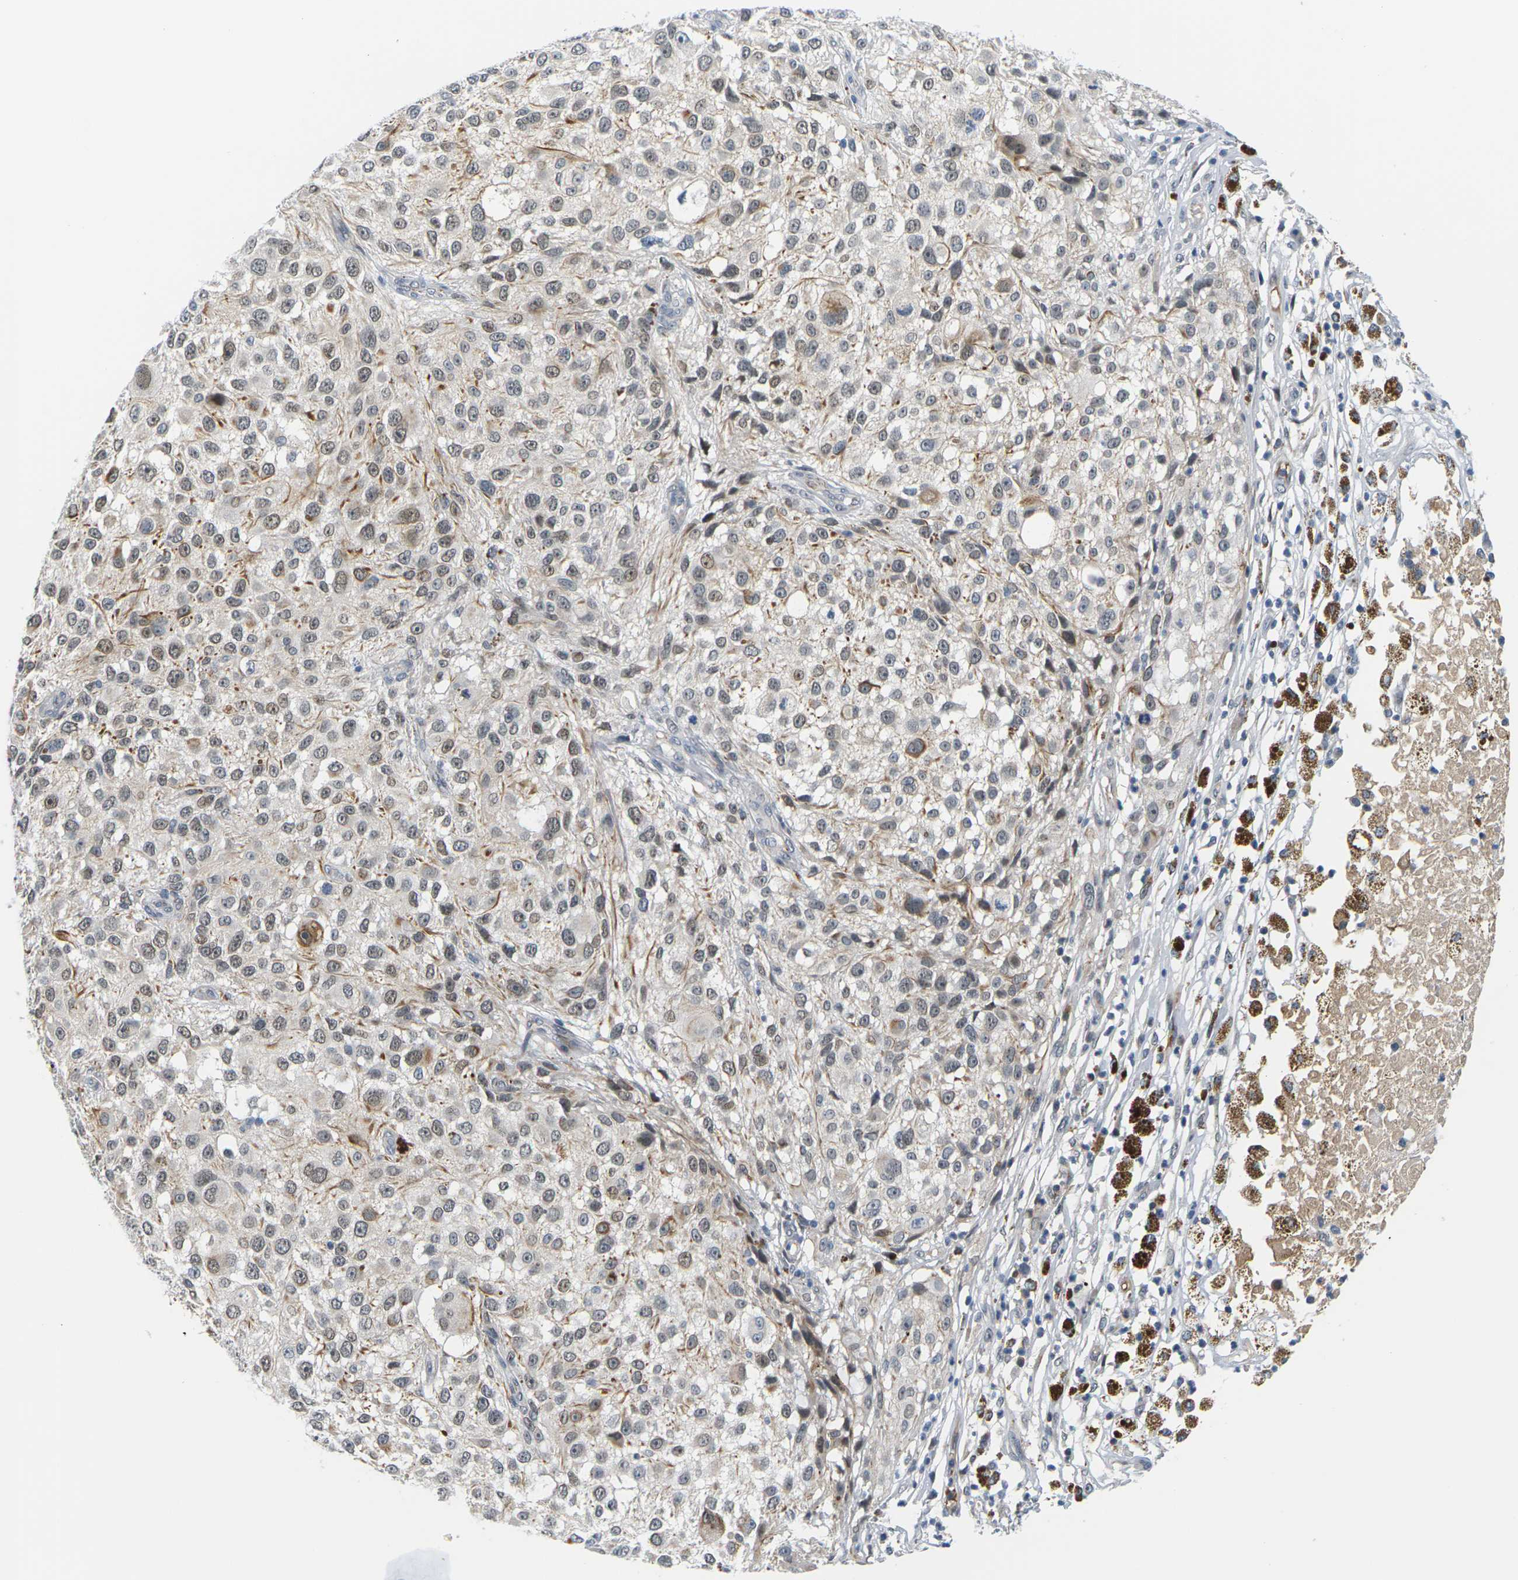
{"staining": {"intensity": "moderate", "quantity": ">75%", "location": "nuclear"}, "tissue": "melanoma", "cell_type": "Tumor cells", "image_type": "cancer", "snomed": [{"axis": "morphology", "description": "Necrosis, NOS"}, {"axis": "morphology", "description": "Malignant melanoma, NOS"}, {"axis": "topography", "description": "Skin"}], "caption": "Melanoma tissue displays moderate nuclear expression in approximately >75% of tumor cells", "gene": "PKP2", "patient": {"sex": "female", "age": 87}}